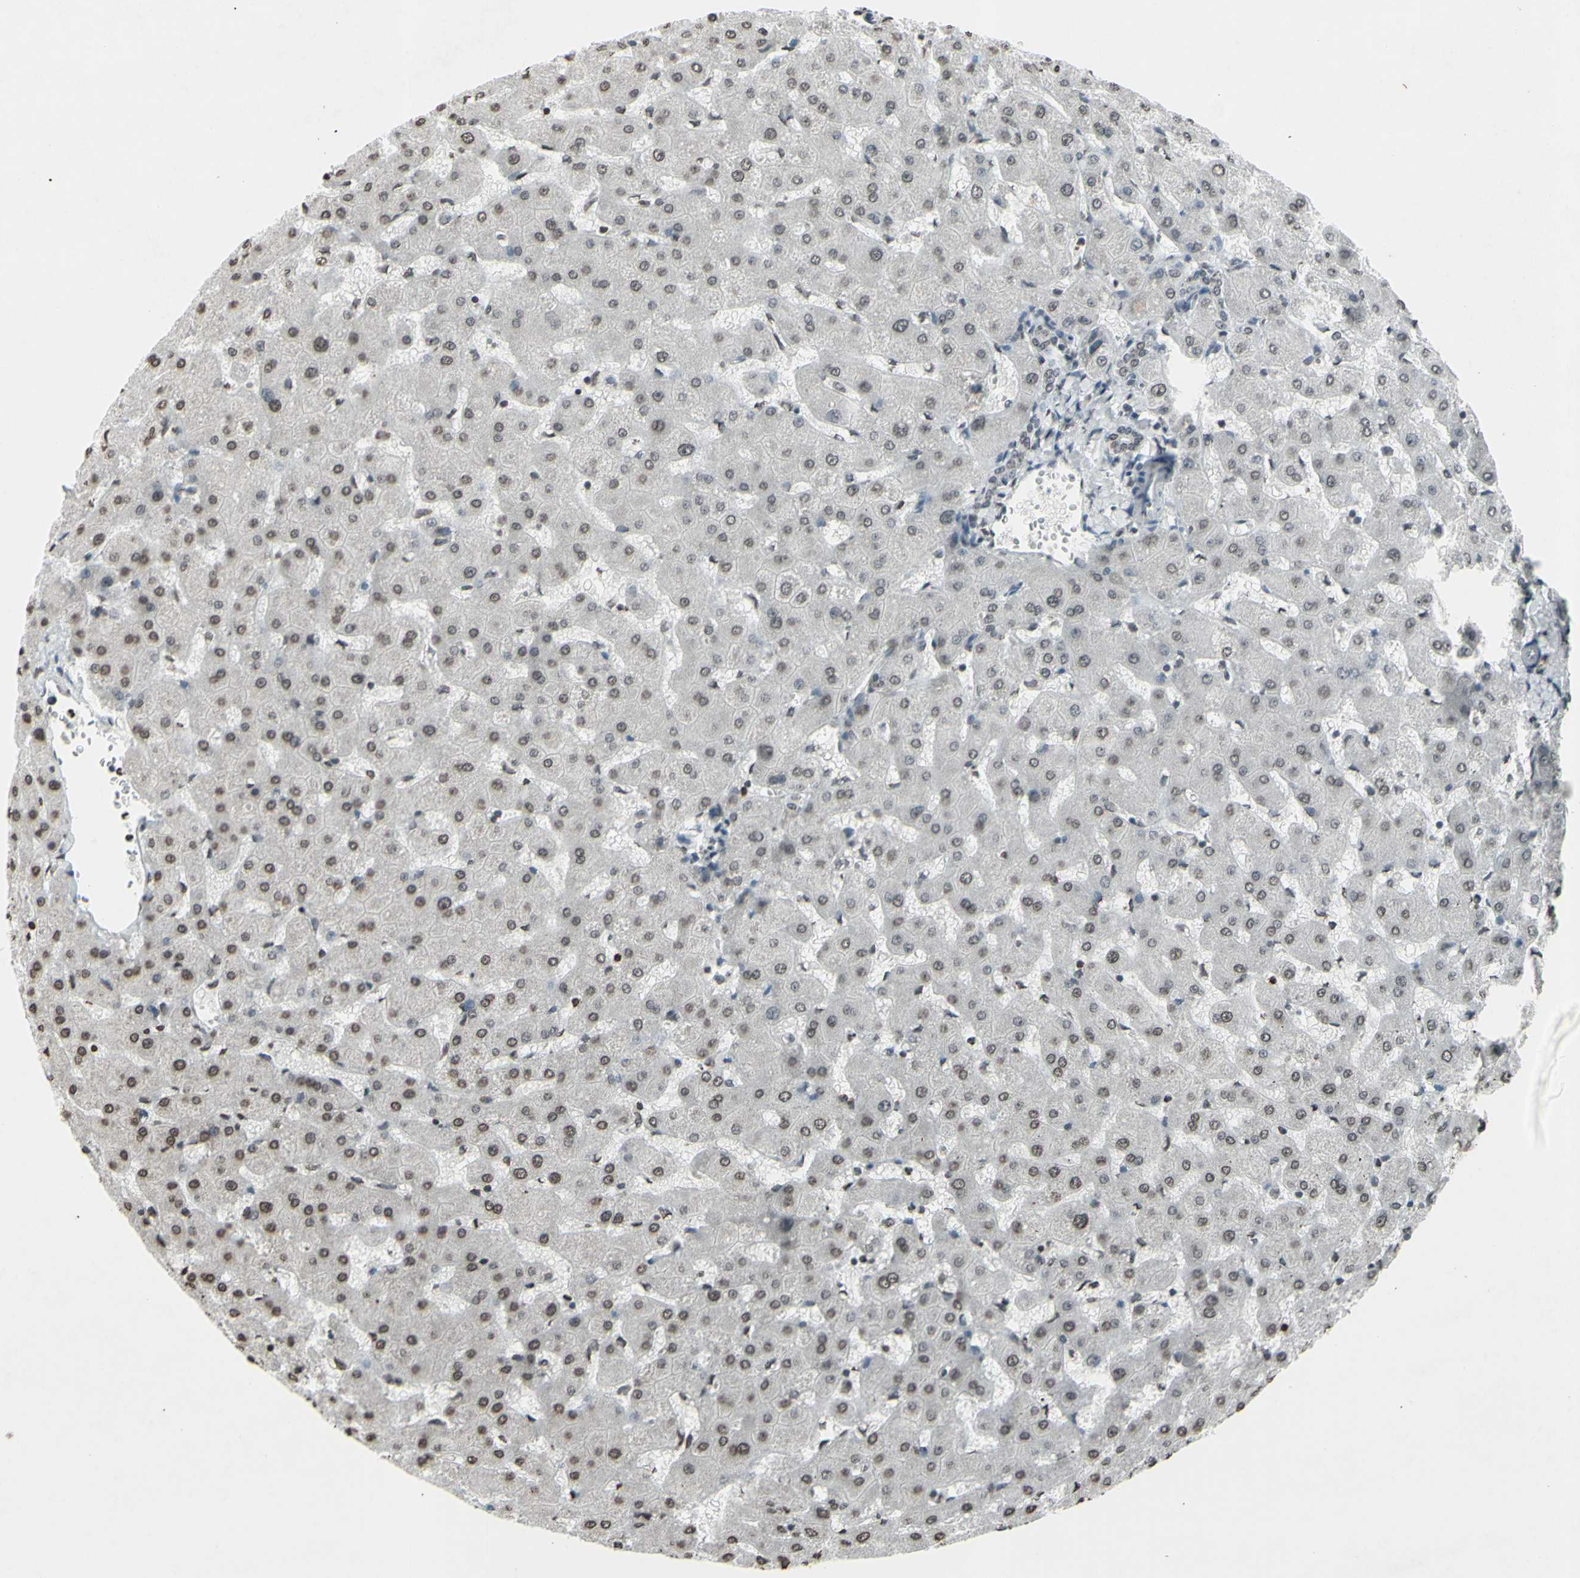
{"staining": {"intensity": "negative", "quantity": "none", "location": "none"}, "tissue": "liver", "cell_type": "Cholangiocytes", "image_type": "normal", "snomed": [{"axis": "morphology", "description": "Normal tissue, NOS"}, {"axis": "topography", "description": "Liver"}], "caption": "Image shows no significant protein expression in cholangiocytes of benign liver.", "gene": "CD79B", "patient": {"sex": "female", "age": 63}}